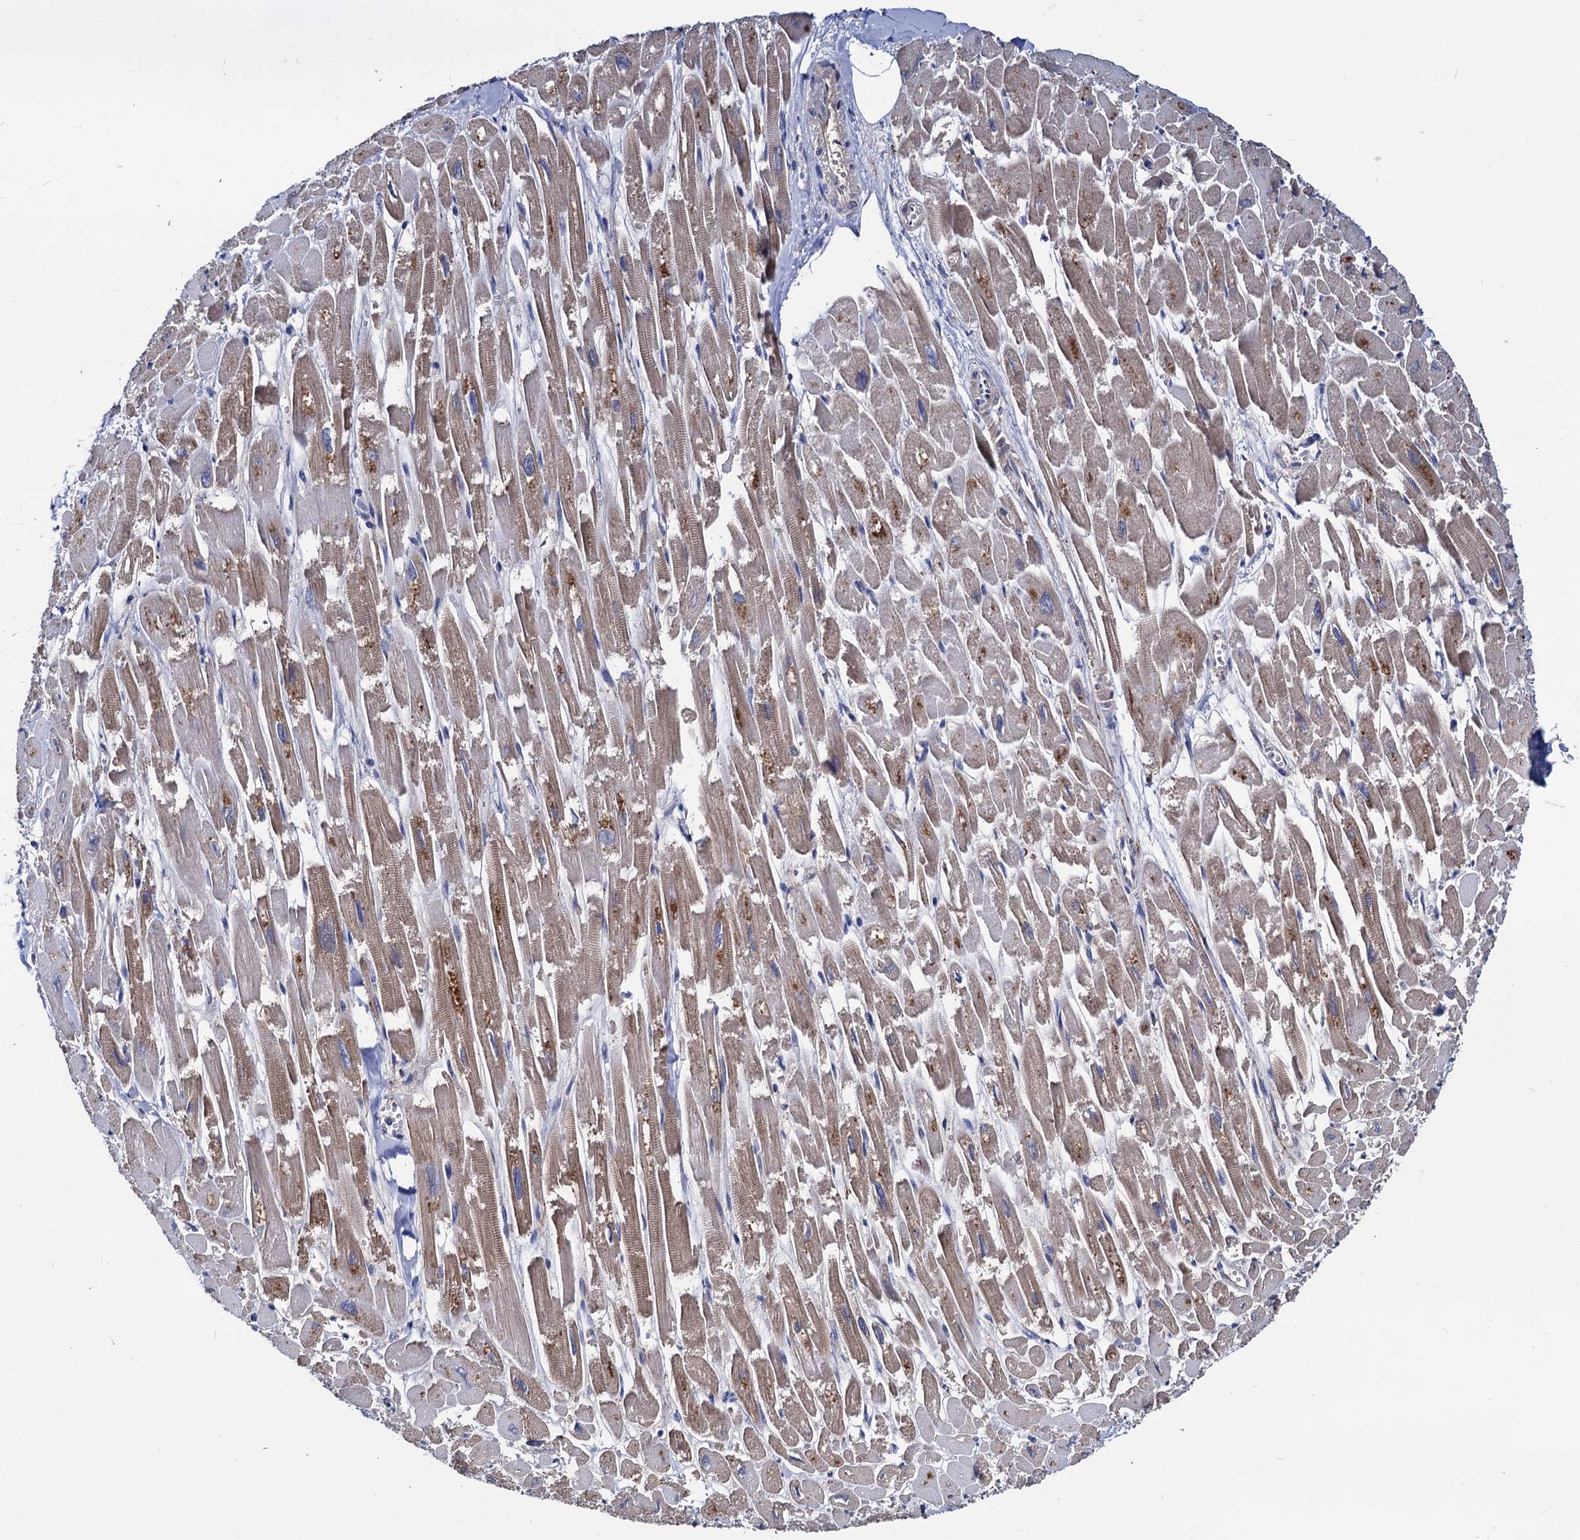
{"staining": {"intensity": "moderate", "quantity": ">75%", "location": "cytoplasmic/membranous"}, "tissue": "heart muscle", "cell_type": "Cardiomyocytes", "image_type": "normal", "snomed": [{"axis": "morphology", "description": "Normal tissue, NOS"}, {"axis": "topography", "description": "Heart"}], "caption": "A brown stain shows moderate cytoplasmic/membranous staining of a protein in cardiomyocytes of normal heart muscle.", "gene": "ESD", "patient": {"sex": "male", "age": 54}}